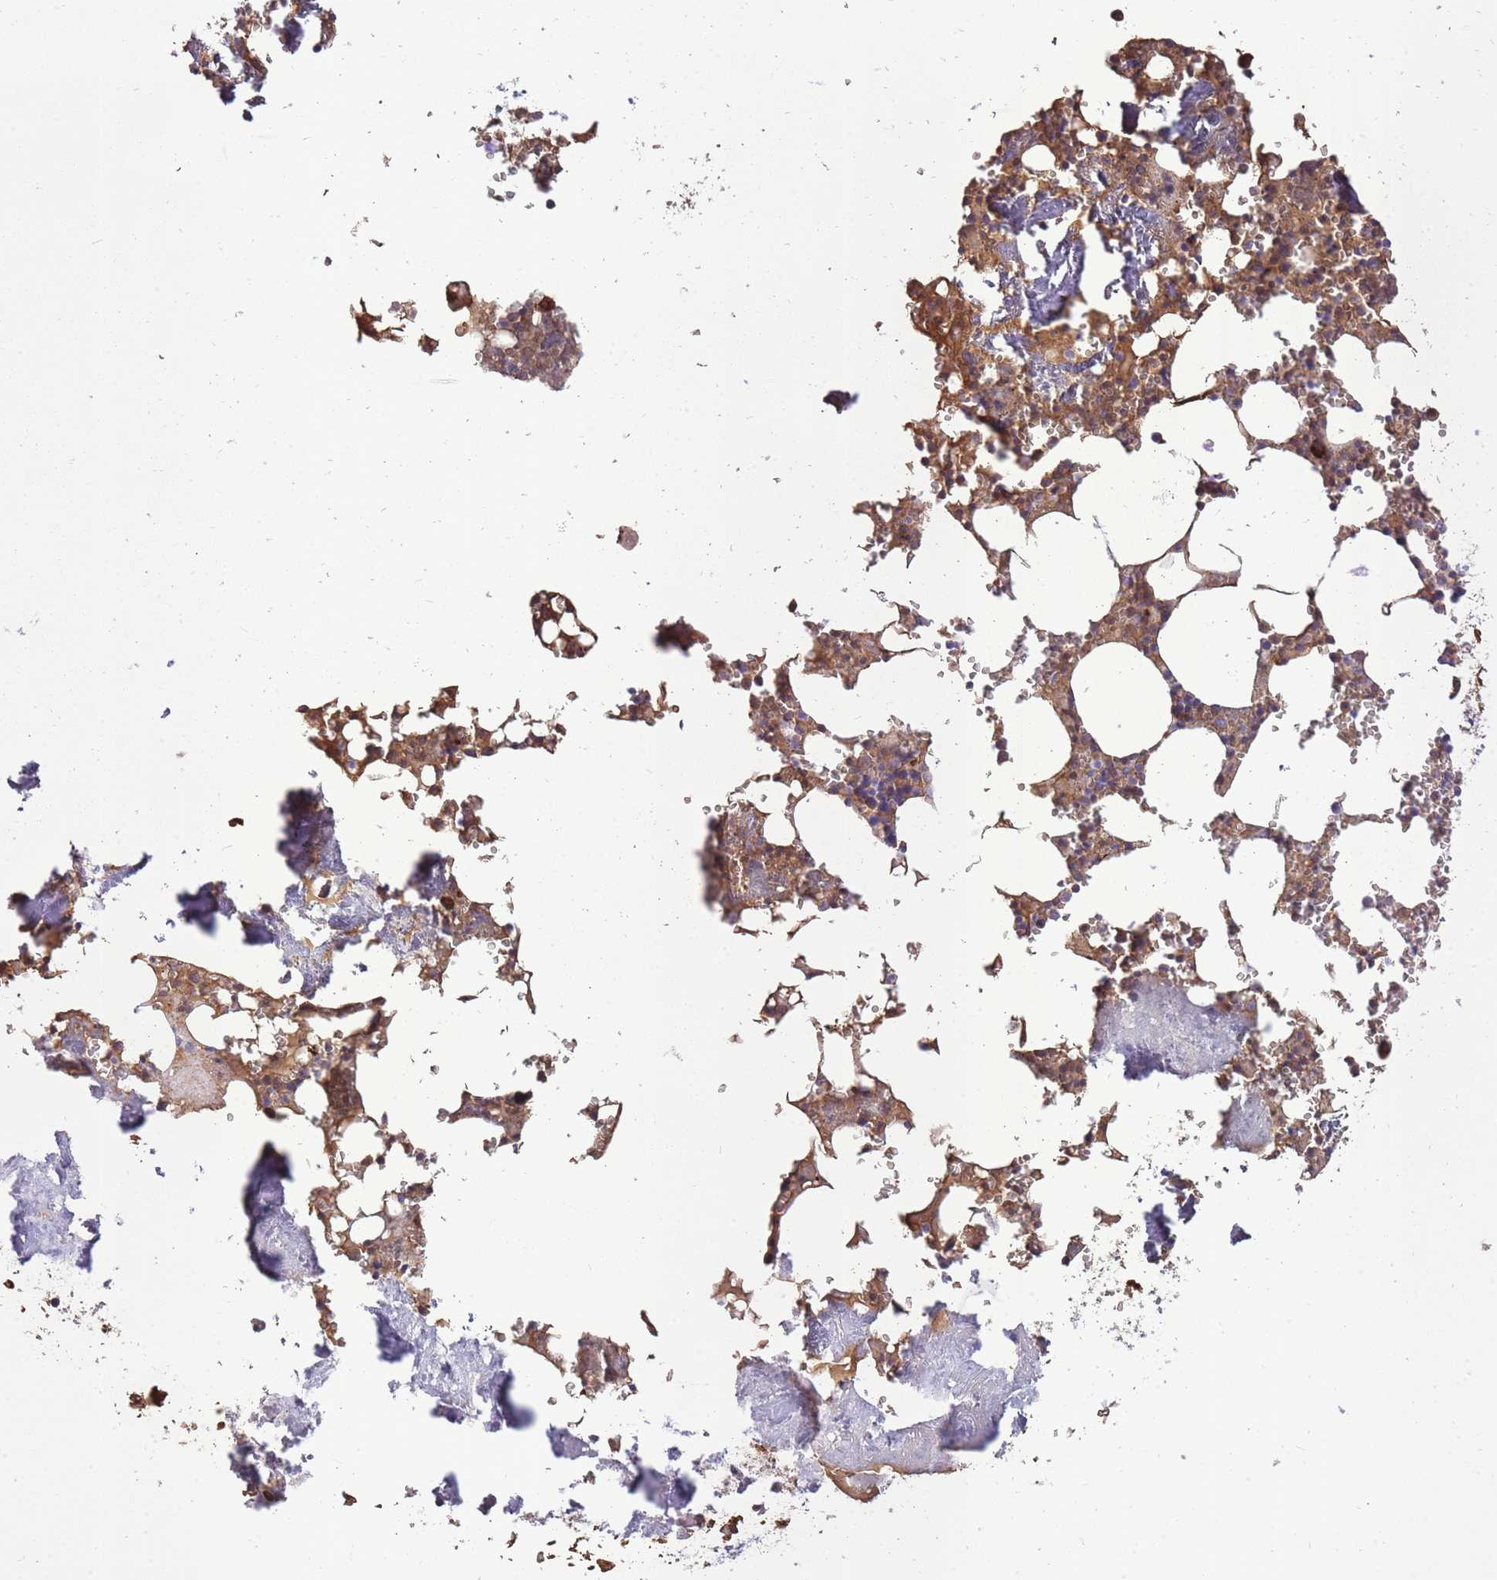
{"staining": {"intensity": "moderate", "quantity": ">75%", "location": "cytoplasmic/membranous"}, "tissue": "bone marrow", "cell_type": "Hematopoietic cells", "image_type": "normal", "snomed": [{"axis": "morphology", "description": "Normal tissue, NOS"}, {"axis": "topography", "description": "Bone marrow"}], "caption": "Immunohistochemical staining of normal bone marrow displays moderate cytoplasmic/membranous protein expression in about >75% of hematopoietic cells.", "gene": "IGKV1", "patient": {"sex": "male", "age": 54}}